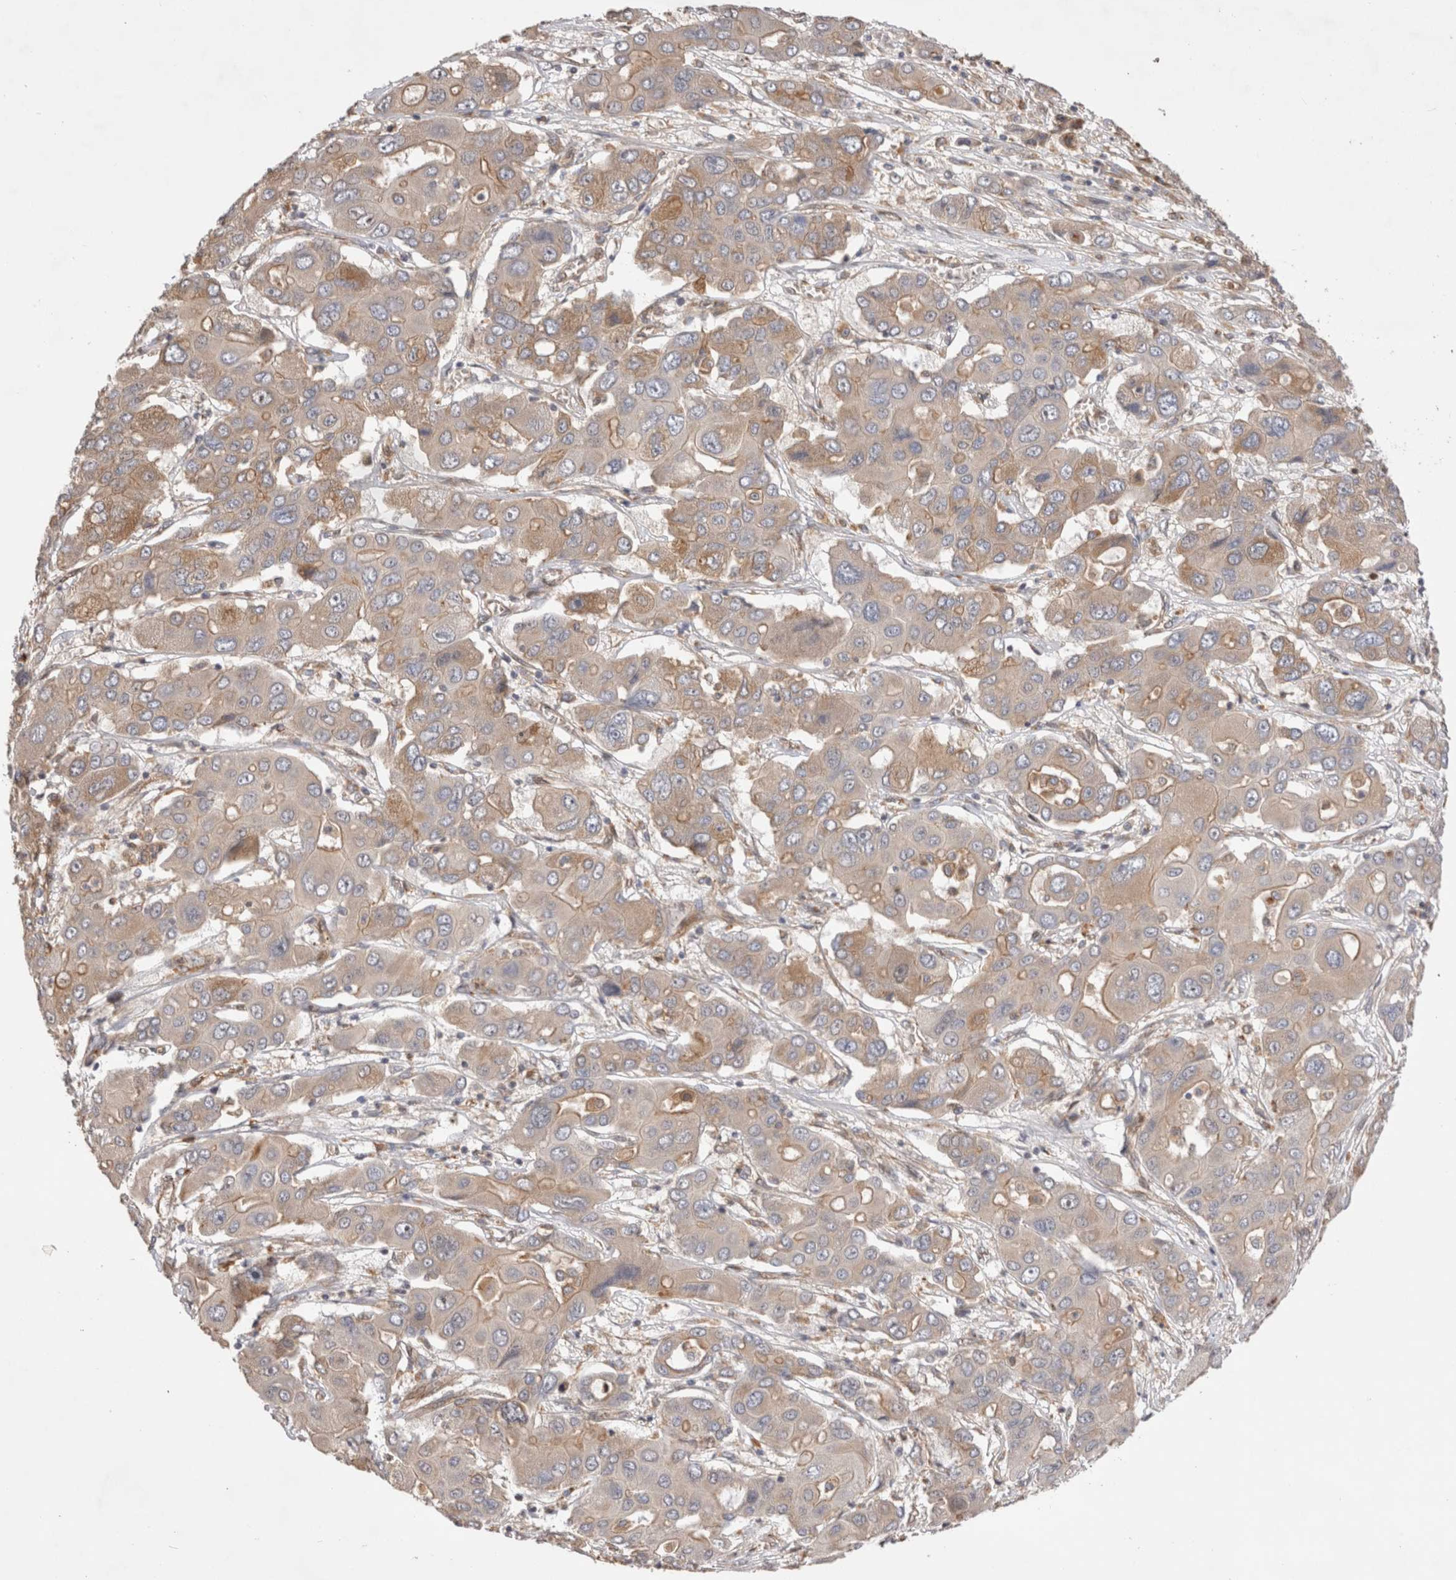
{"staining": {"intensity": "weak", "quantity": ">75%", "location": "cytoplasmic/membranous"}, "tissue": "liver cancer", "cell_type": "Tumor cells", "image_type": "cancer", "snomed": [{"axis": "morphology", "description": "Cholangiocarcinoma"}, {"axis": "topography", "description": "Liver"}], "caption": "Liver cancer stained with DAB IHC exhibits low levels of weak cytoplasmic/membranous positivity in approximately >75% of tumor cells.", "gene": "BNIP2", "patient": {"sex": "male", "age": 67}}